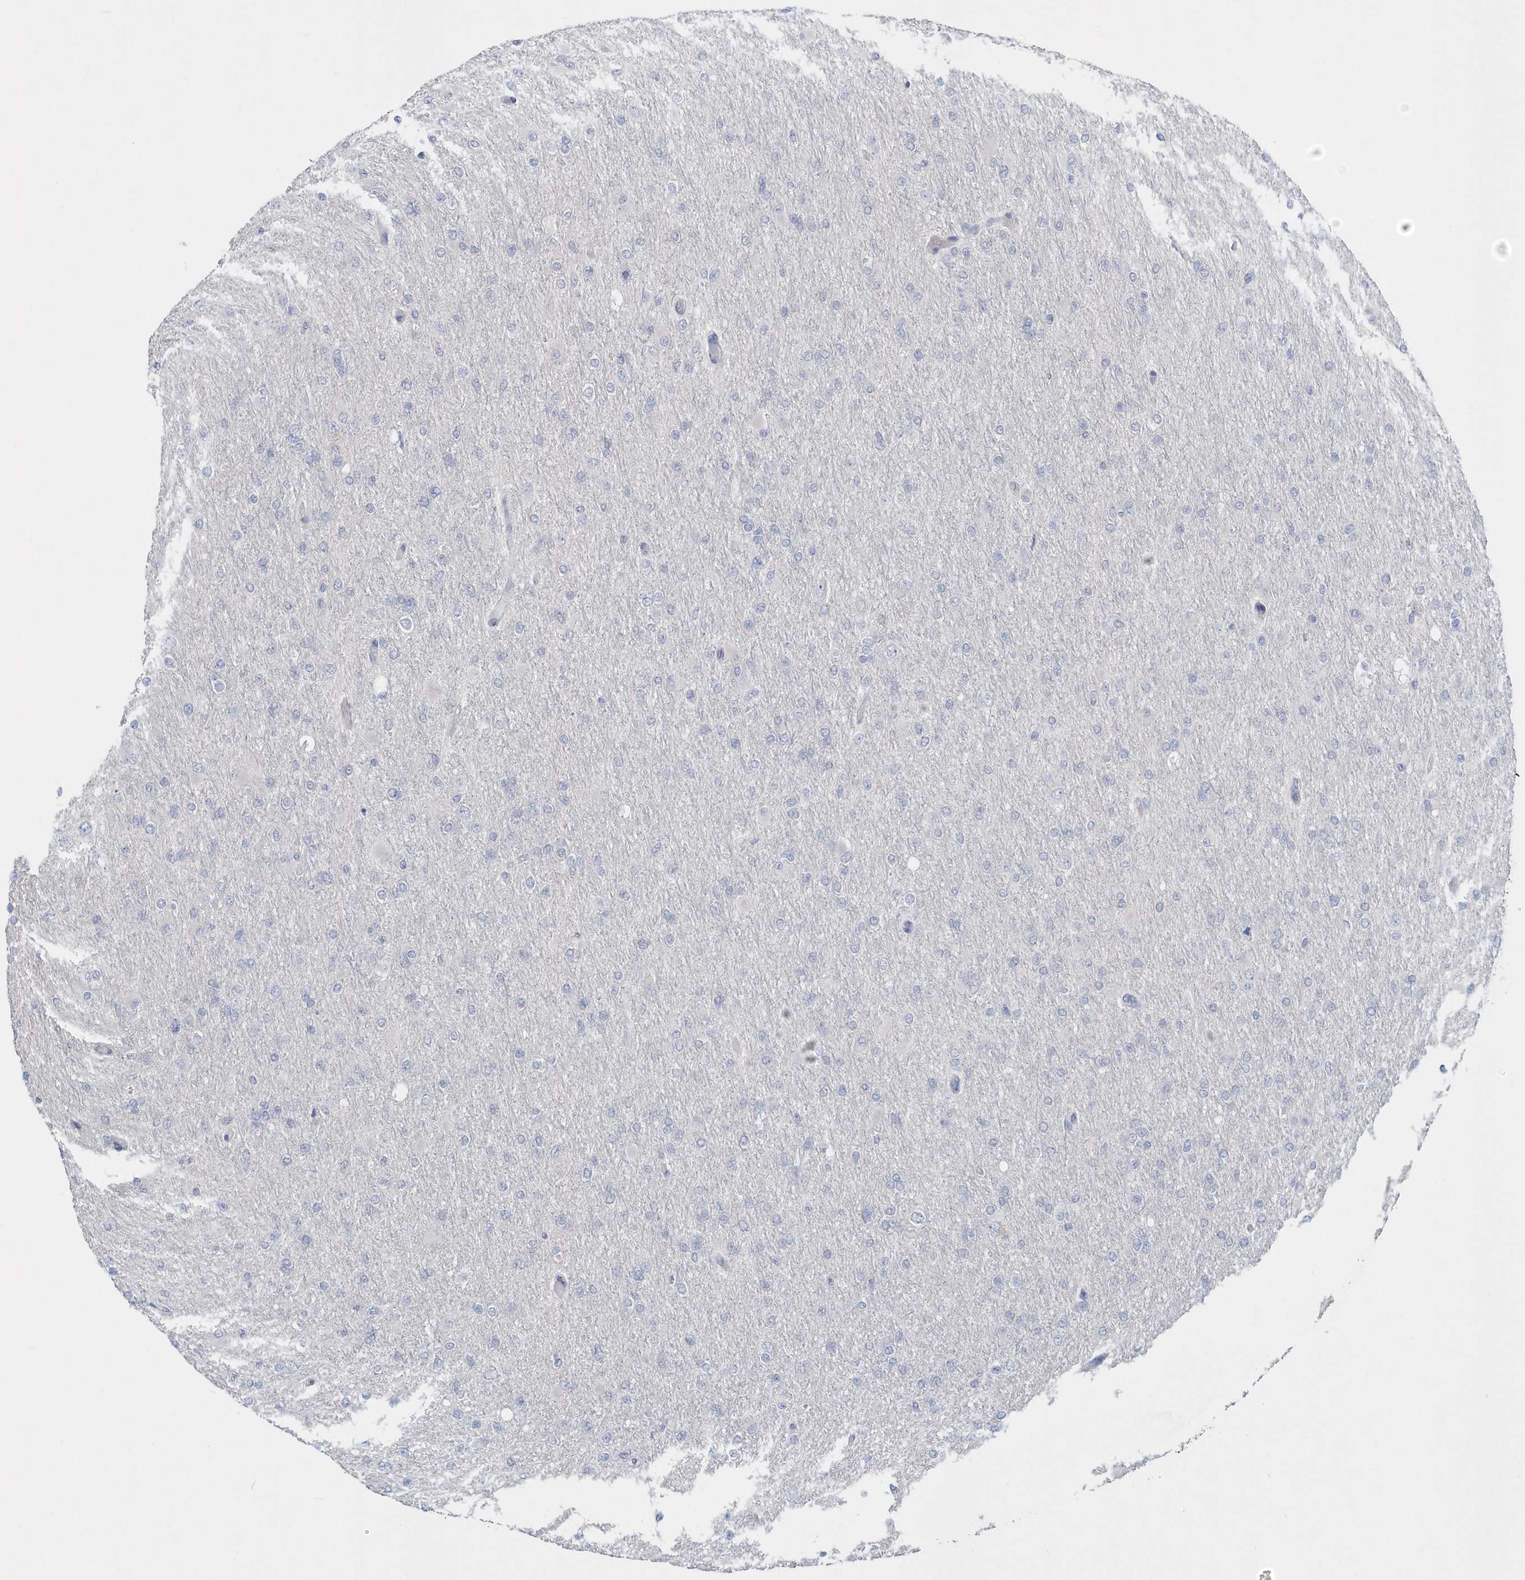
{"staining": {"intensity": "negative", "quantity": "none", "location": "none"}, "tissue": "glioma", "cell_type": "Tumor cells", "image_type": "cancer", "snomed": [{"axis": "morphology", "description": "Glioma, malignant, High grade"}, {"axis": "topography", "description": "Cerebral cortex"}], "caption": "High power microscopy micrograph of an immunohistochemistry histopathology image of glioma, revealing no significant expression in tumor cells.", "gene": "SPATA18", "patient": {"sex": "female", "age": 36}}